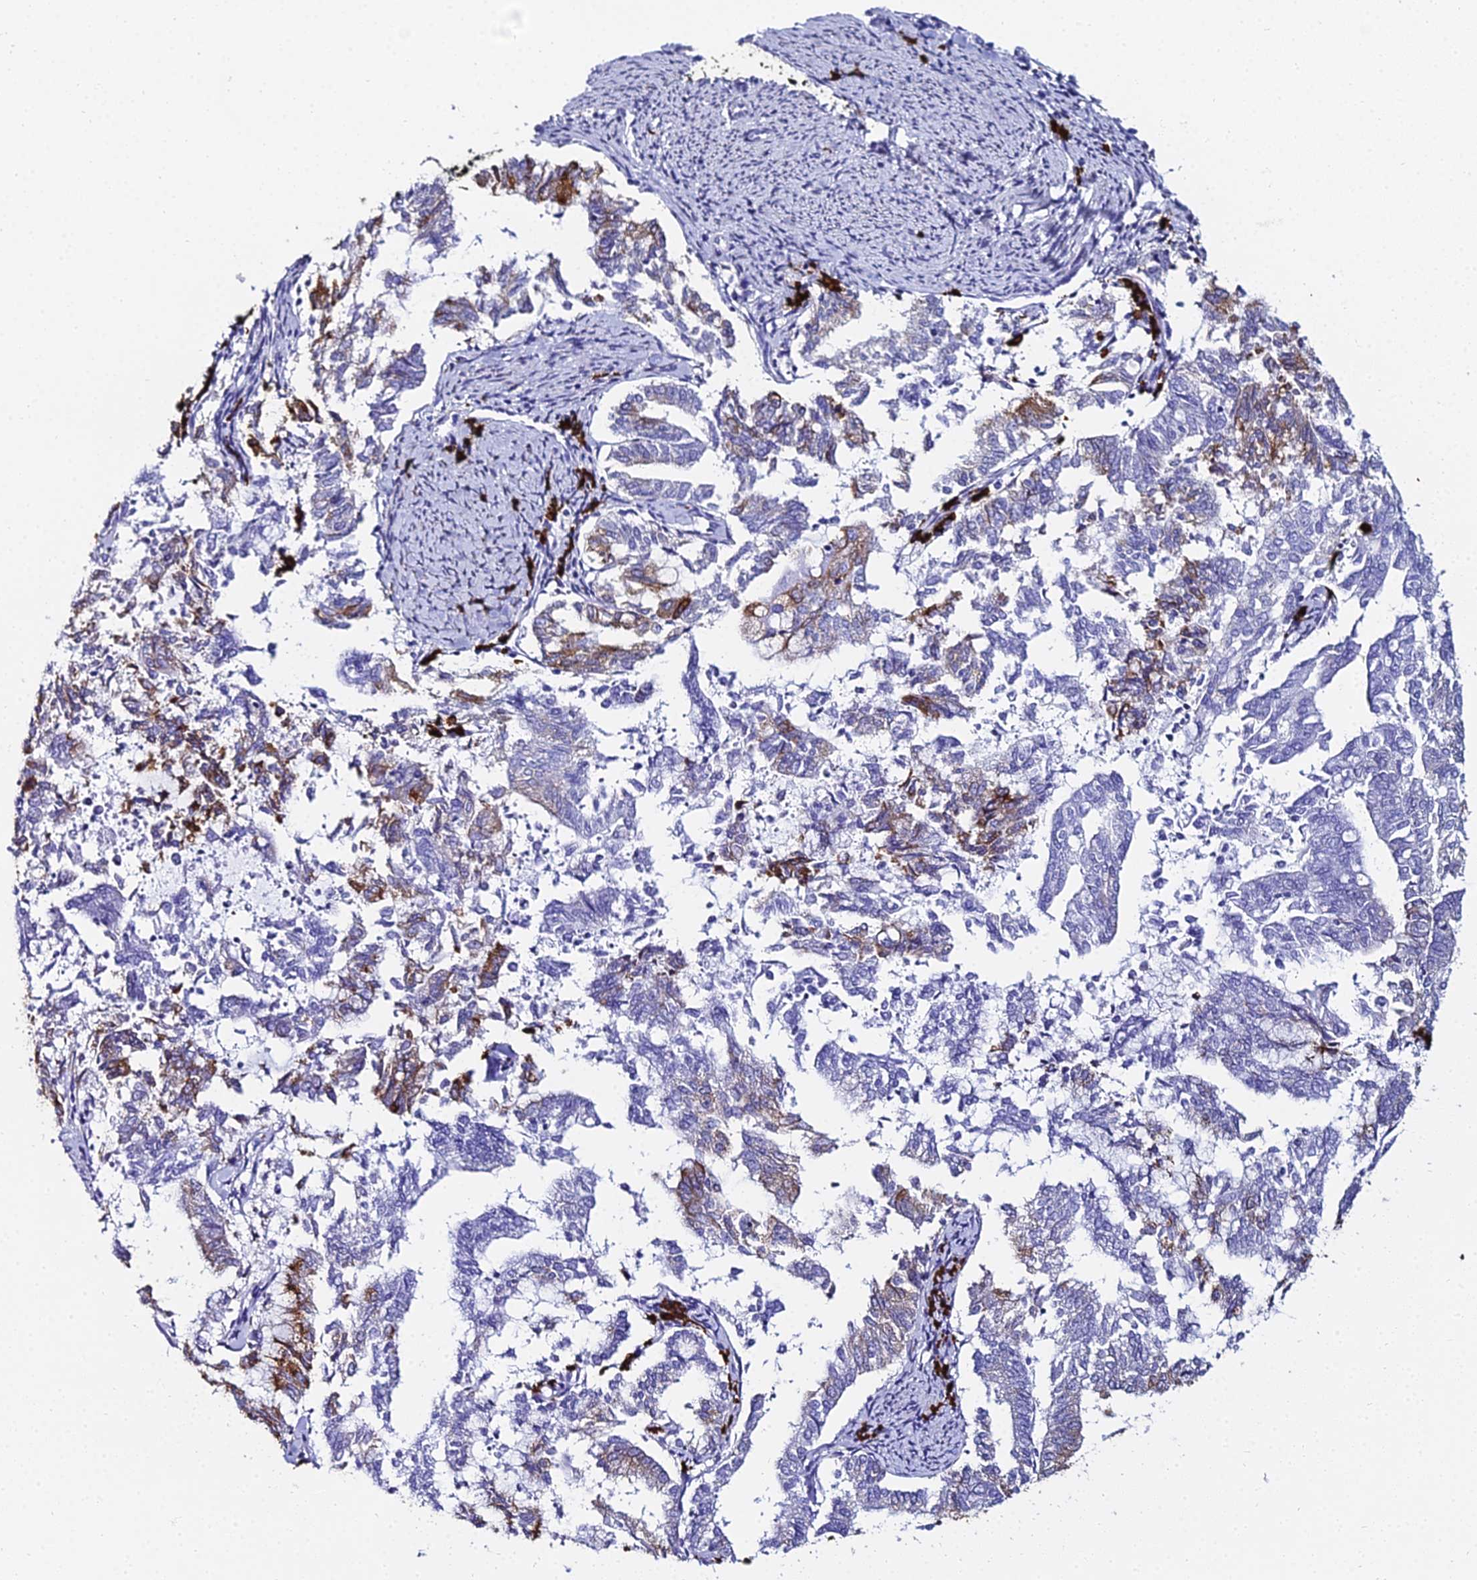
{"staining": {"intensity": "moderate", "quantity": "<25%", "location": "cytoplasmic/membranous"}, "tissue": "endometrial cancer", "cell_type": "Tumor cells", "image_type": "cancer", "snomed": [{"axis": "morphology", "description": "Adenocarcinoma, NOS"}, {"axis": "topography", "description": "Endometrium"}], "caption": "The micrograph reveals a brown stain indicating the presence of a protein in the cytoplasmic/membranous of tumor cells in endometrial adenocarcinoma.", "gene": "TXNDC5", "patient": {"sex": "female", "age": 79}}